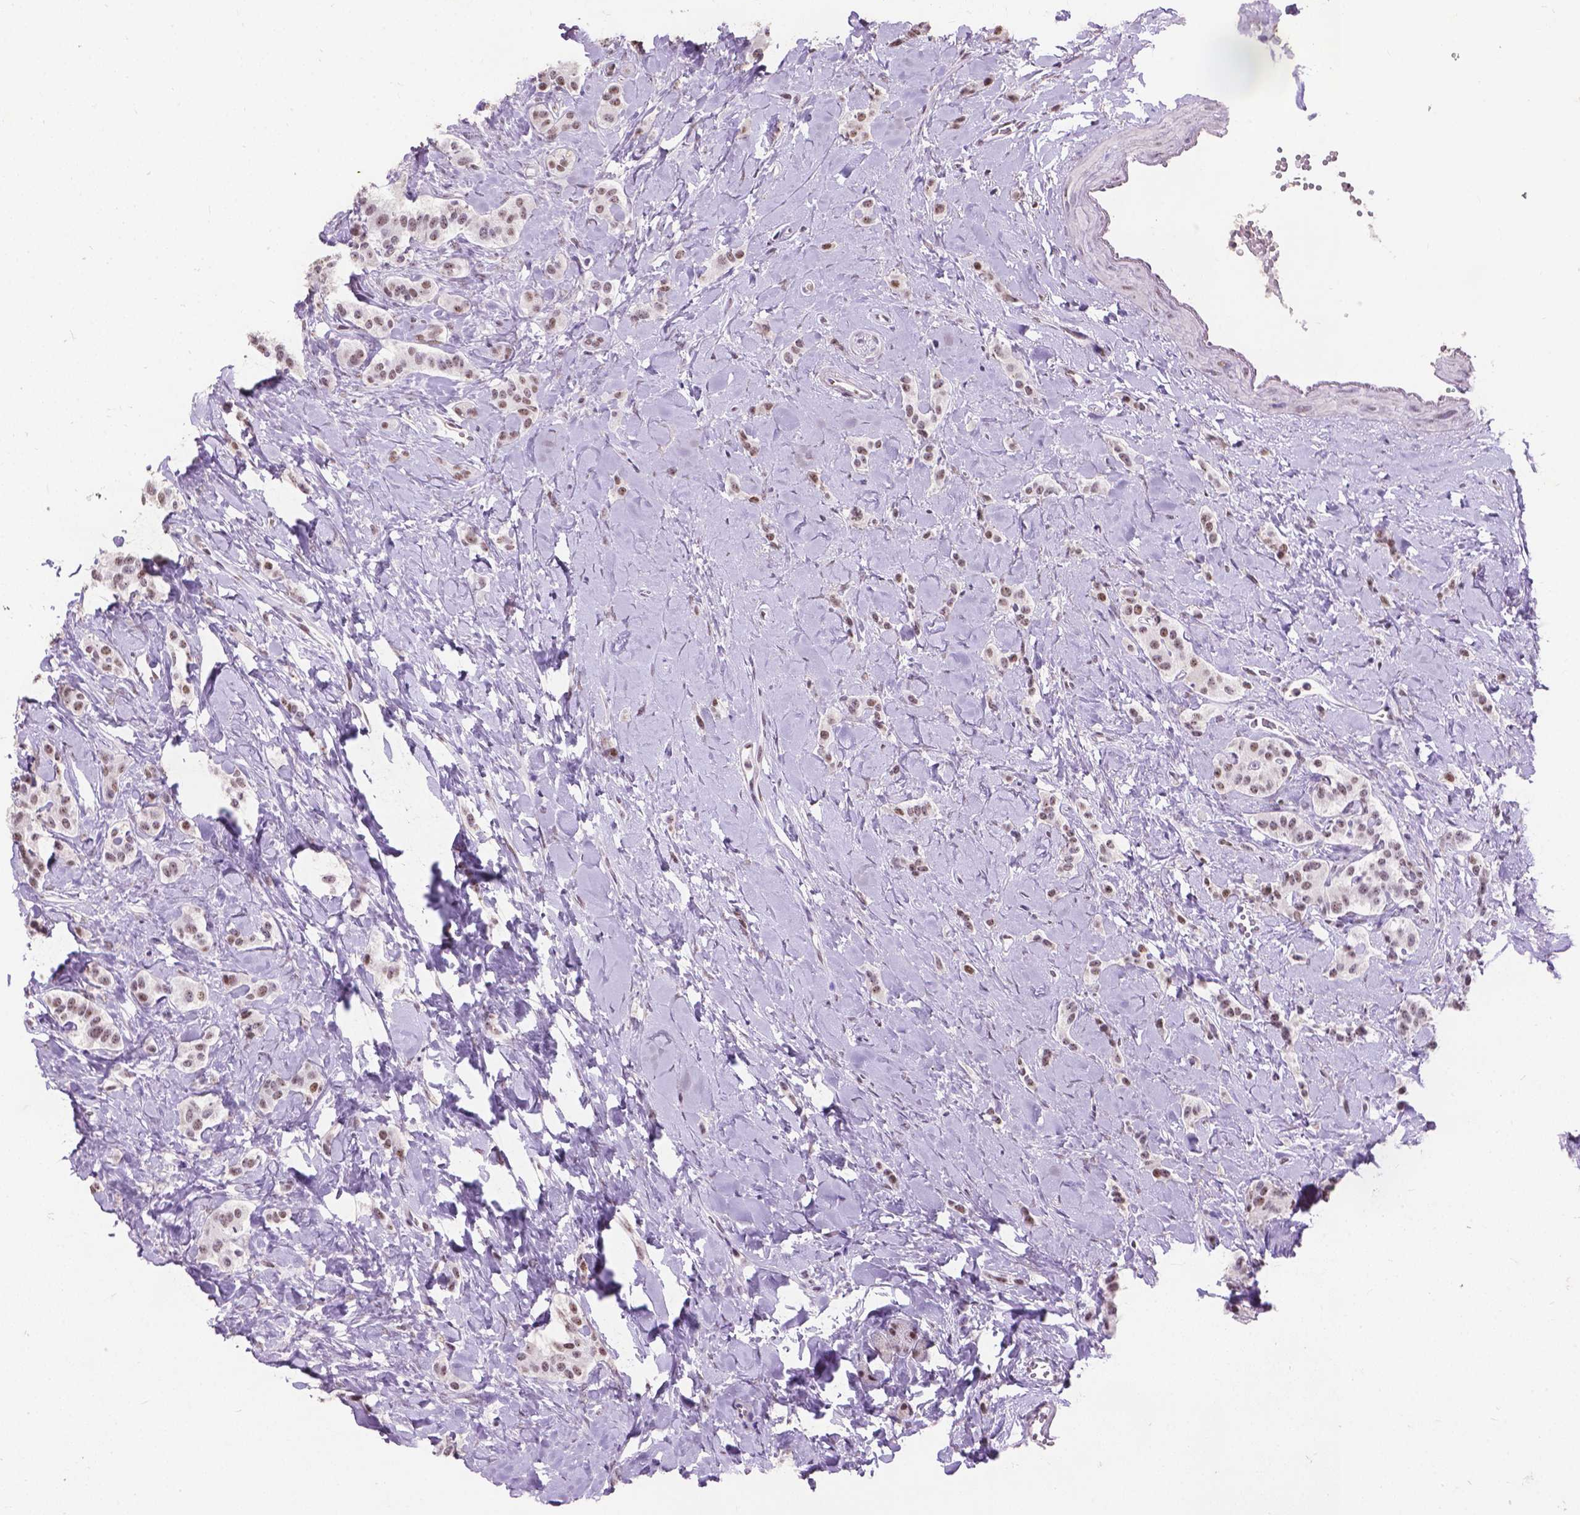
{"staining": {"intensity": "weak", "quantity": ">75%", "location": "nuclear"}, "tissue": "carcinoid", "cell_type": "Tumor cells", "image_type": "cancer", "snomed": [{"axis": "morphology", "description": "Normal tissue, NOS"}, {"axis": "morphology", "description": "Carcinoid, malignant, NOS"}, {"axis": "topography", "description": "Pancreas"}], "caption": "Malignant carcinoid stained with DAB (3,3'-diaminobenzidine) IHC reveals low levels of weak nuclear expression in about >75% of tumor cells. The protein of interest is shown in brown color, while the nuclei are stained blue.", "gene": "COIL", "patient": {"sex": "male", "age": 36}}